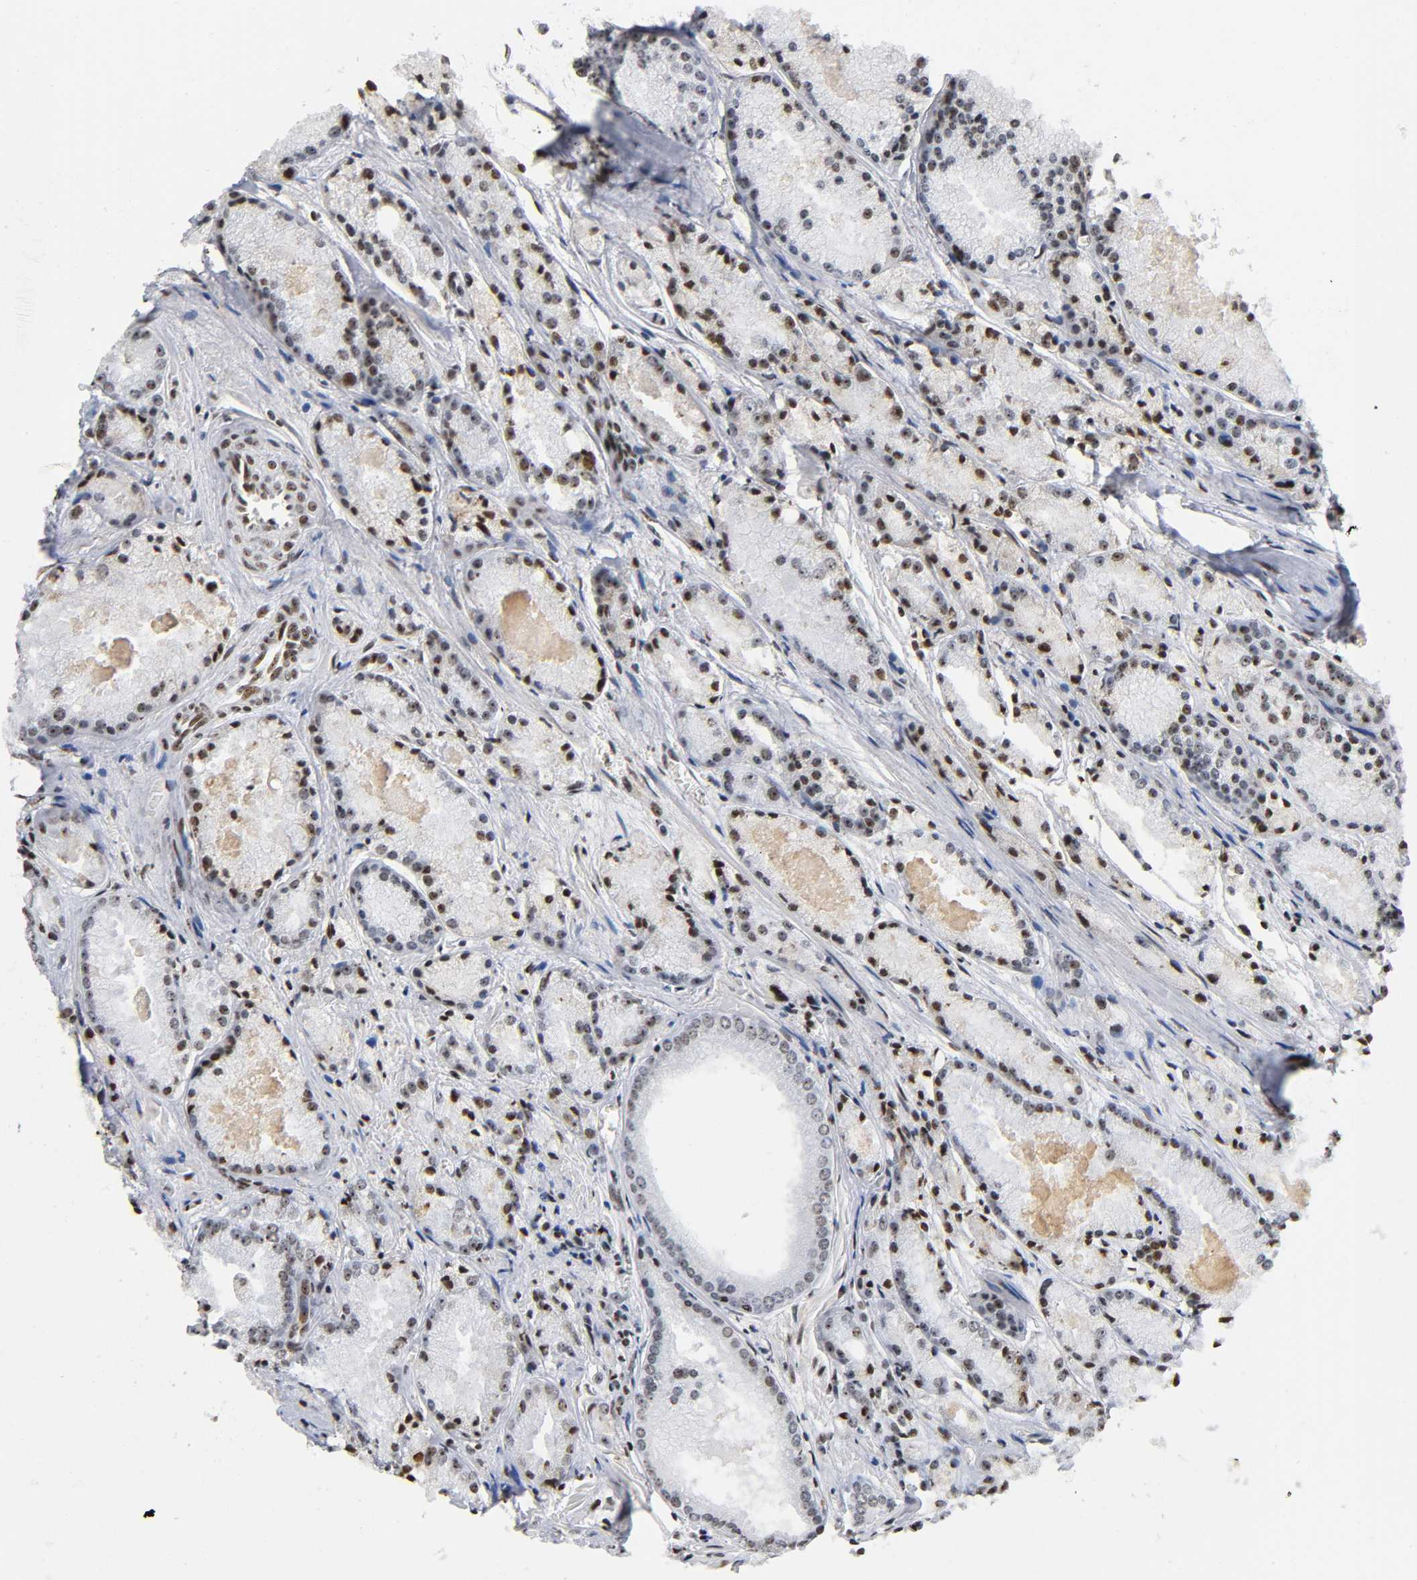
{"staining": {"intensity": "strong", "quantity": "25%-75%", "location": "nuclear"}, "tissue": "prostate cancer", "cell_type": "Tumor cells", "image_type": "cancer", "snomed": [{"axis": "morphology", "description": "Adenocarcinoma, Low grade"}, {"axis": "topography", "description": "Prostate"}], "caption": "This is a micrograph of immunohistochemistry (IHC) staining of prostate cancer (low-grade adenocarcinoma), which shows strong staining in the nuclear of tumor cells.", "gene": "UBTF", "patient": {"sex": "male", "age": 64}}